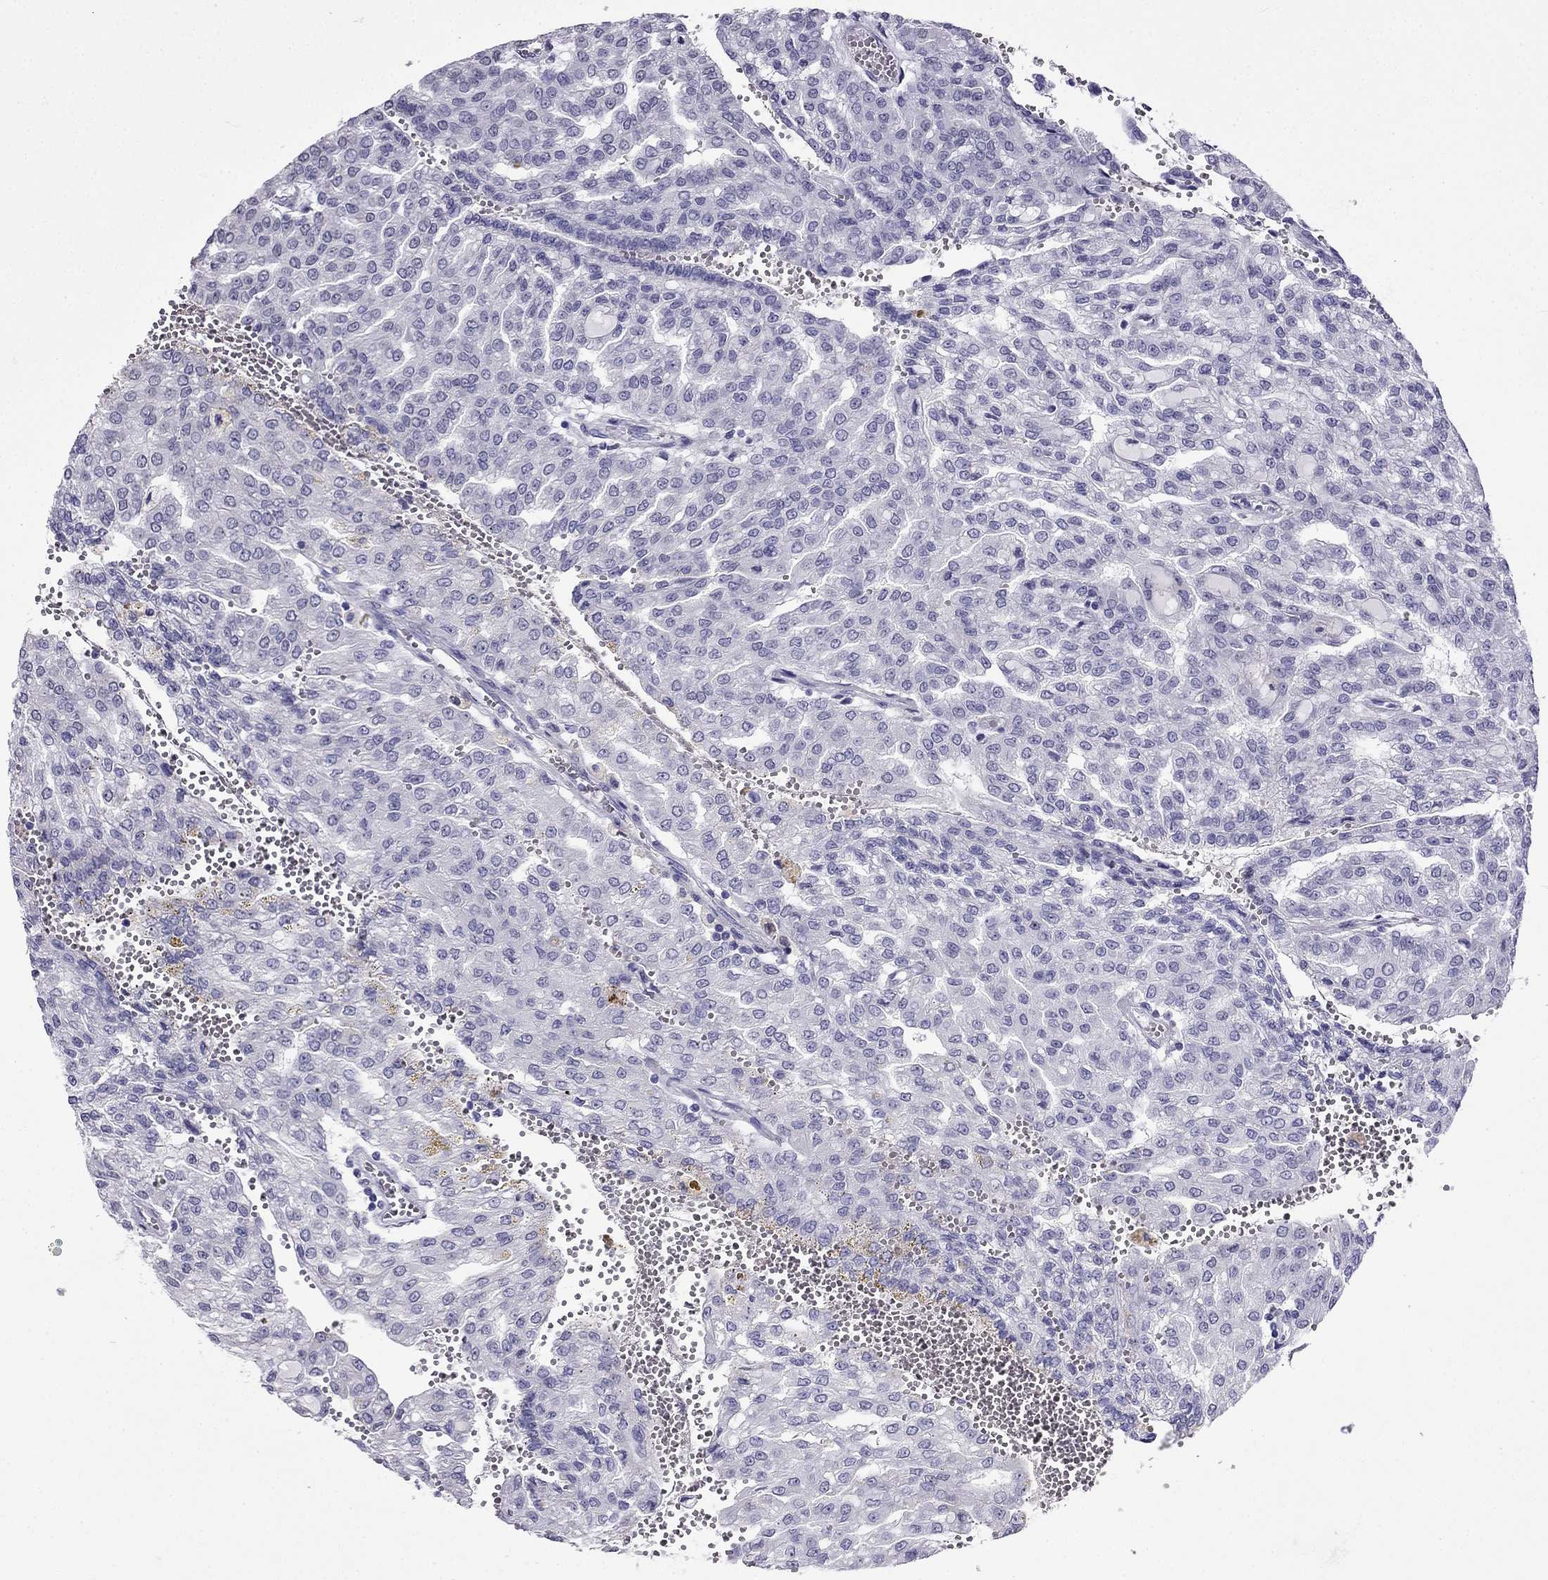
{"staining": {"intensity": "negative", "quantity": "none", "location": "none"}, "tissue": "renal cancer", "cell_type": "Tumor cells", "image_type": "cancer", "snomed": [{"axis": "morphology", "description": "Adenocarcinoma, NOS"}, {"axis": "topography", "description": "Kidney"}], "caption": "Immunohistochemistry photomicrograph of renal cancer stained for a protein (brown), which demonstrates no expression in tumor cells.", "gene": "CDHR4", "patient": {"sex": "male", "age": 63}}